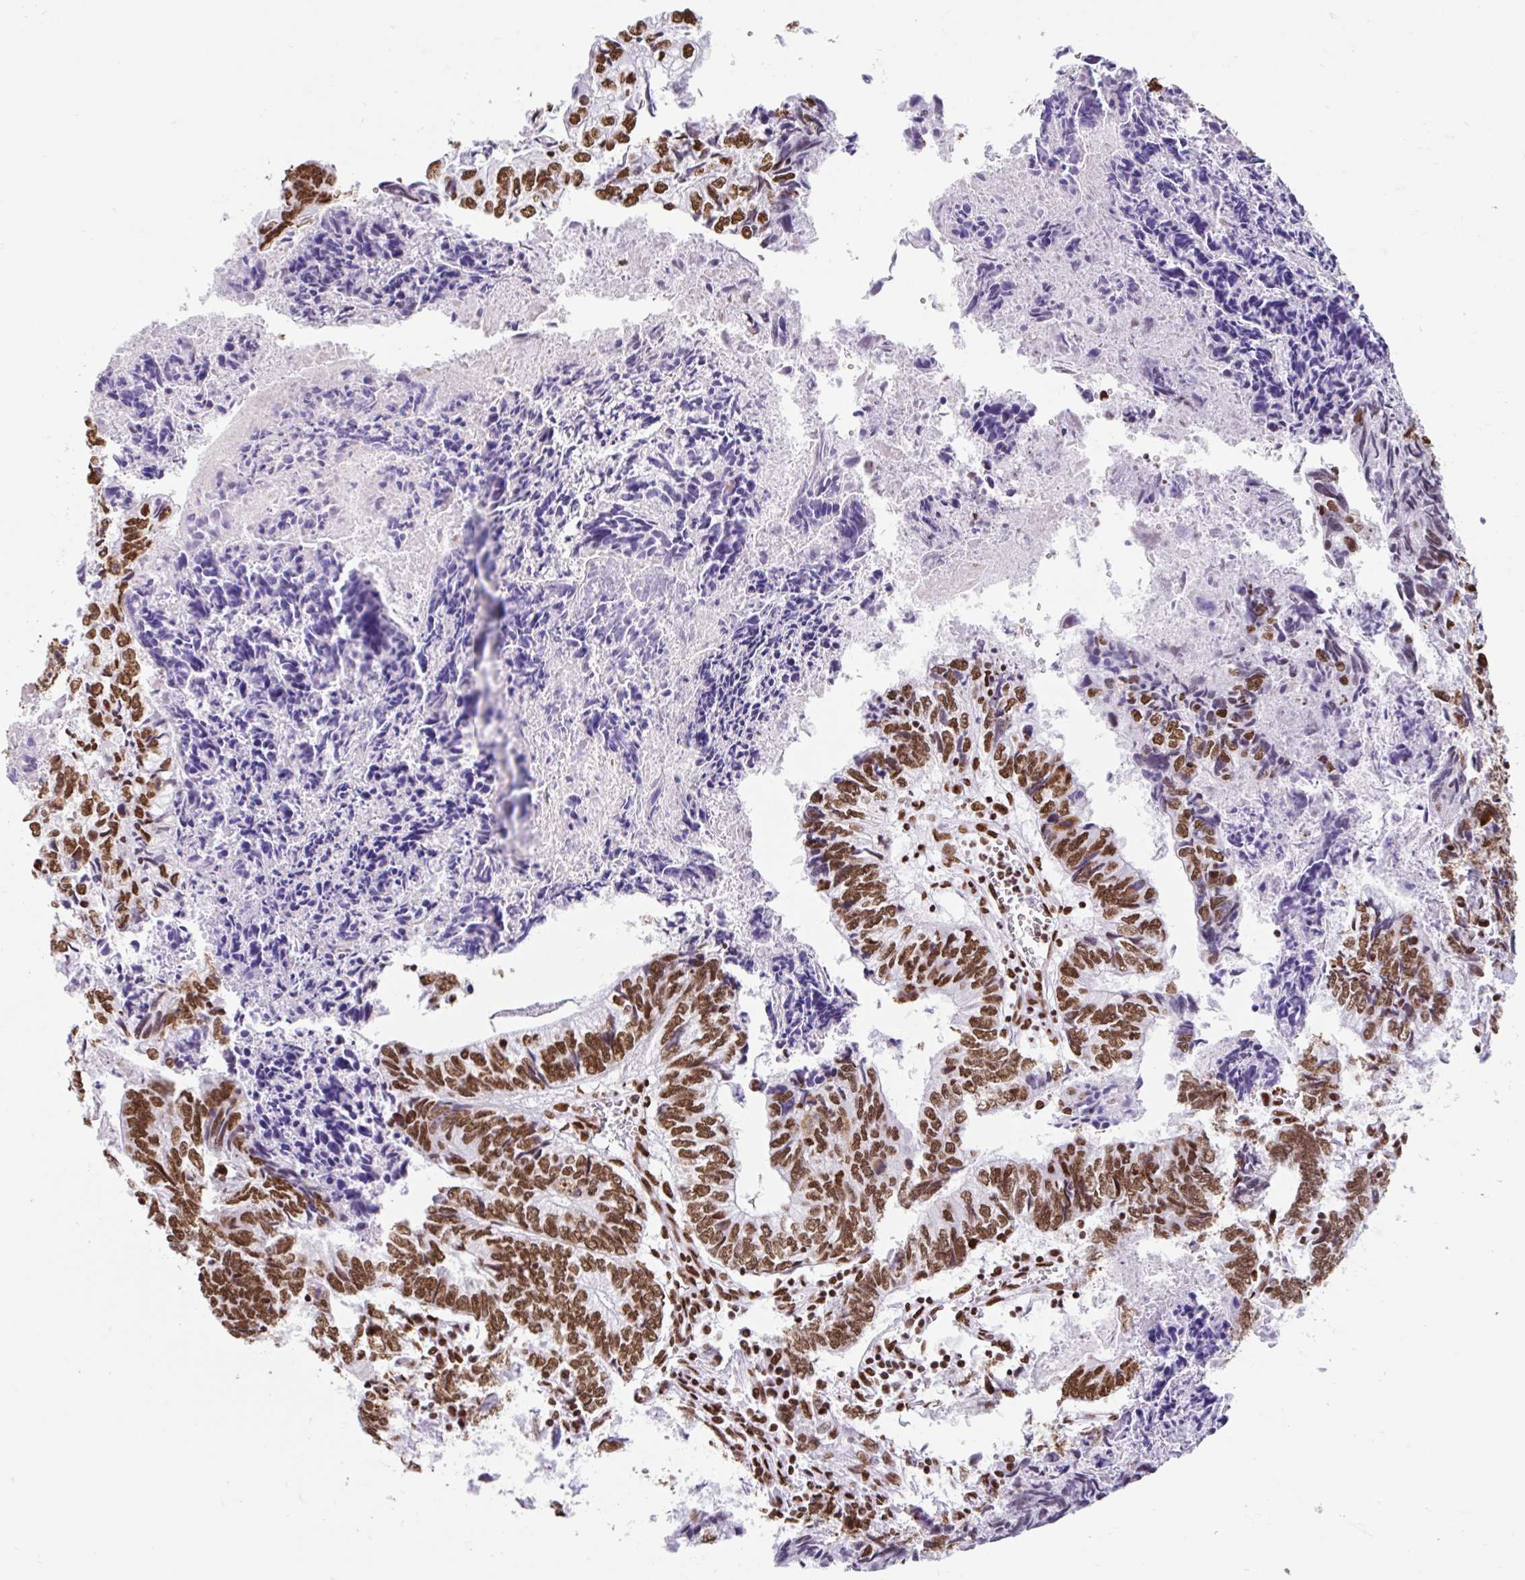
{"staining": {"intensity": "strong", "quantity": ">75%", "location": "nuclear"}, "tissue": "colorectal cancer", "cell_type": "Tumor cells", "image_type": "cancer", "snomed": [{"axis": "morphology", "description": "Adenocarcinoma, NOS"}, {"axis": "topography", "description": "Colon"}], "caption": "A high-resolution histopathology image shows IHC staining of adenocarcinoma (colorectal), which exhibits strong nuclear expression in about >75% of tumor cells.", "gene": "KHDRBS1", "patient": {"sex": "male", "age": 86}}